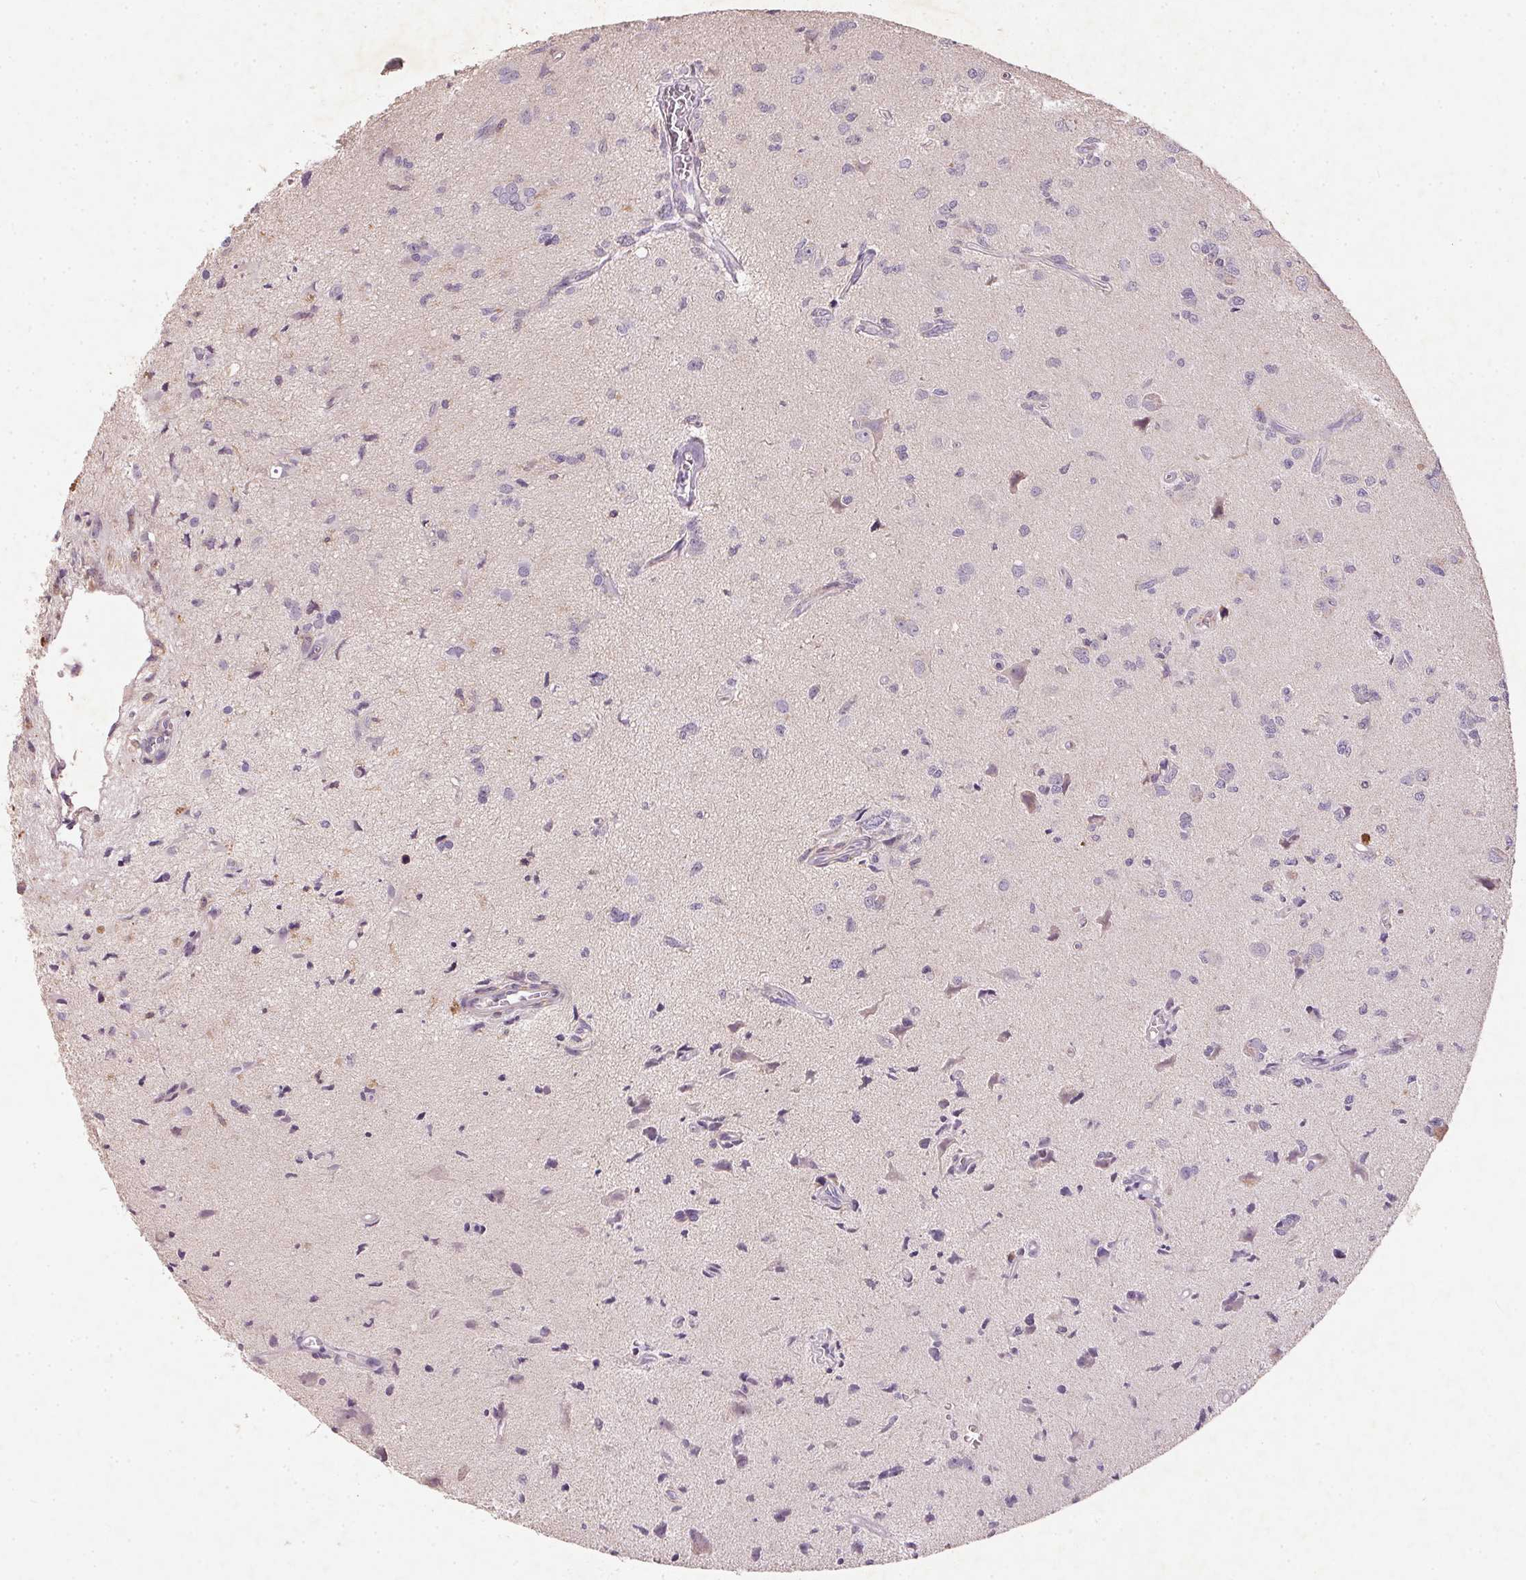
{"staining": {"intensity": "negative", "quantity": "none", "location": "none"}, "tissue": "glioma", "cell_type": "Tumor cells", "image_type": "cancer", "snomed": [{"axis": "morphology", "description": "Glioma, malignant, High grade"}, {"axis": "topography", "description": "Brain"}], "caption": "Tumor cells are negative for brown protein staining in glioma.", "gene": "KCNK15", "patient": {"sex": "male", "age": 67}}